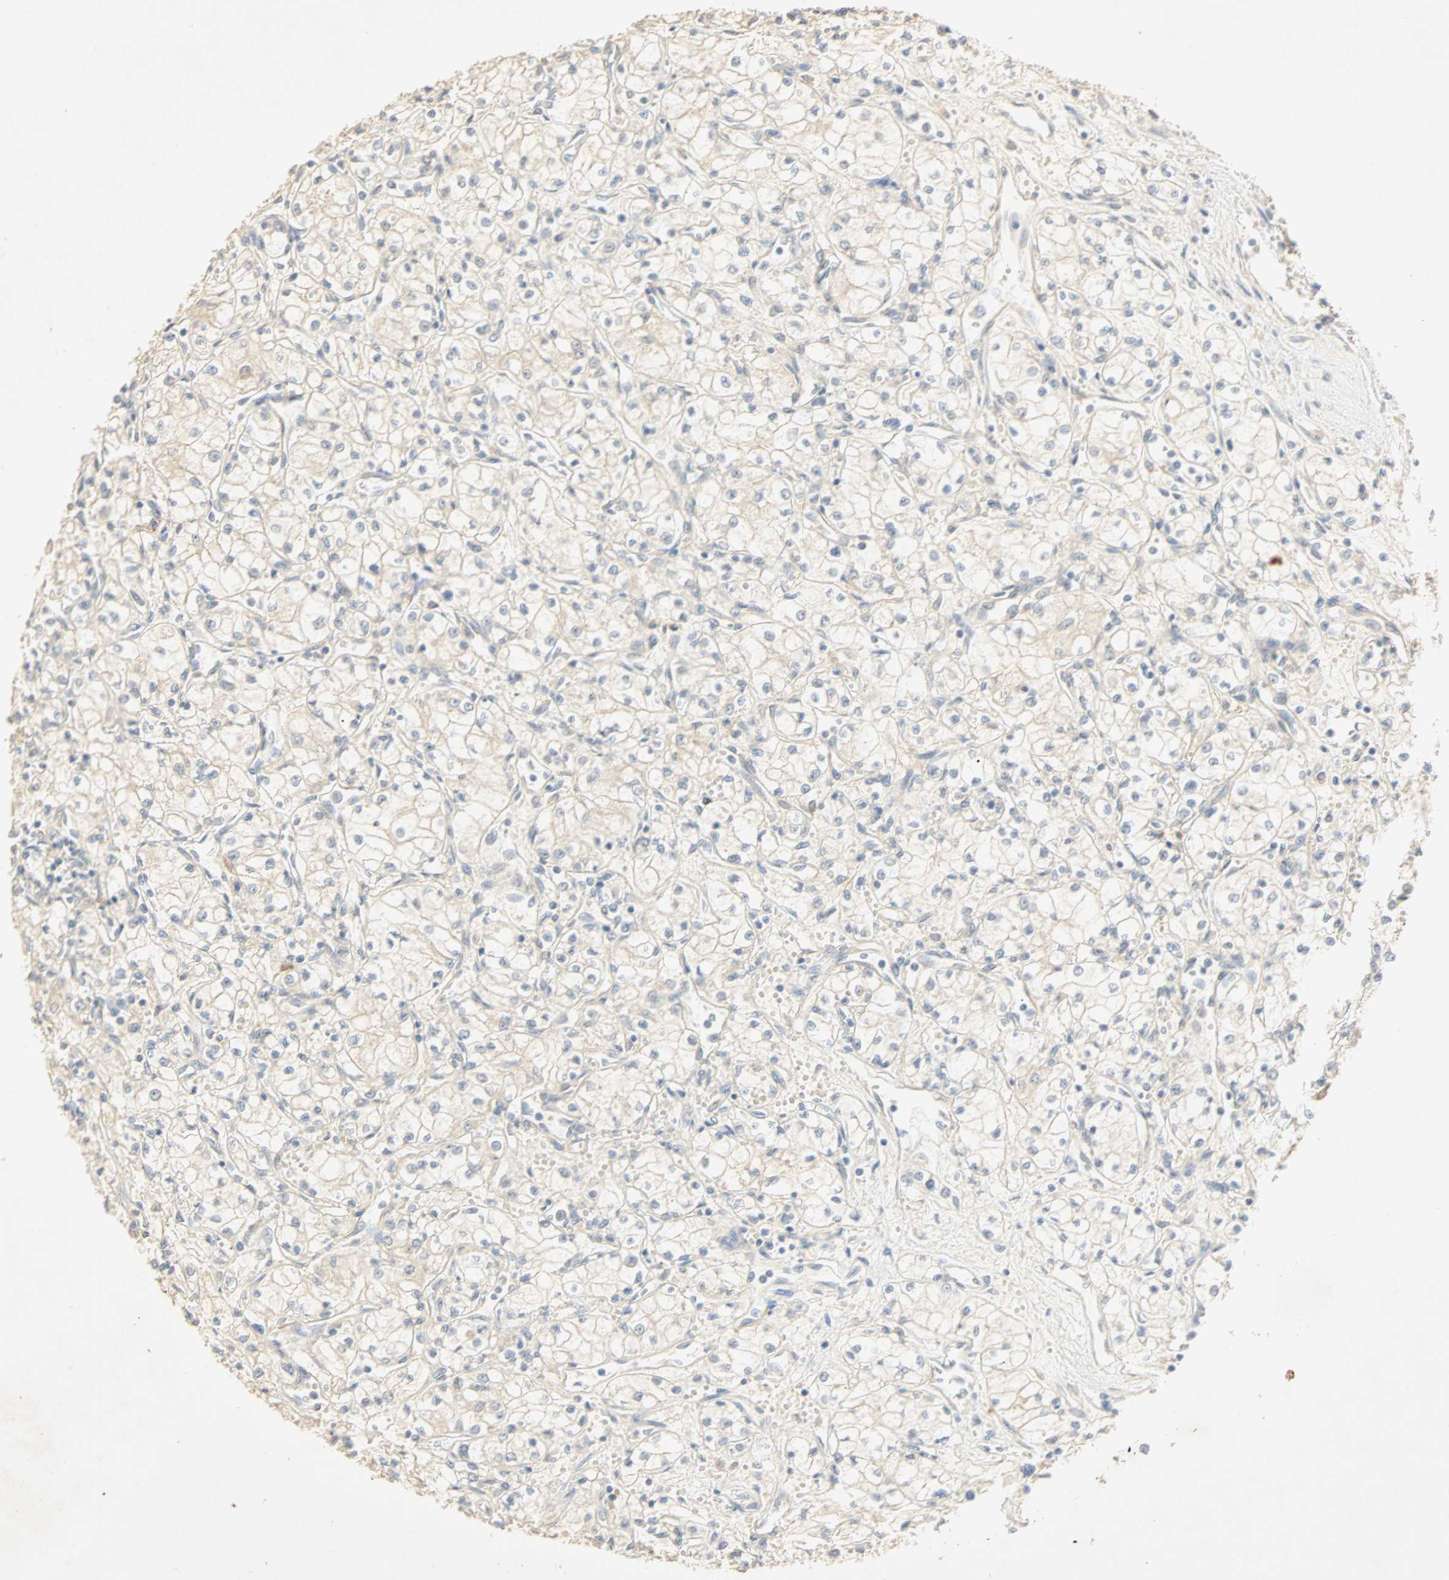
{"staining": {"intensity": "negative", "quantity": "none", "location": "none"}, "tissue": "renal cancer", "cell_type": "Tumor cells", "image_type": "cancer", "snomed": [{"axis": "morphology", "description": "Normal tissue, NOS"}, {"axis": "morphology", "description": "Adenocarcinoma, NOS"}, {"axis": "topography", "description": "Kidney"}], "caption": "The IHC micrograph has no significant positivity in tumor cells of renal adenocarcinoma tissue. The staining is performed using DAB (3,3'-diaminobenzidine) brown chromogen with nuclei counter-stained in using hematoxylin.", "gene": "SELENBP1", "patient": {"sex": "male", "age": 59}}